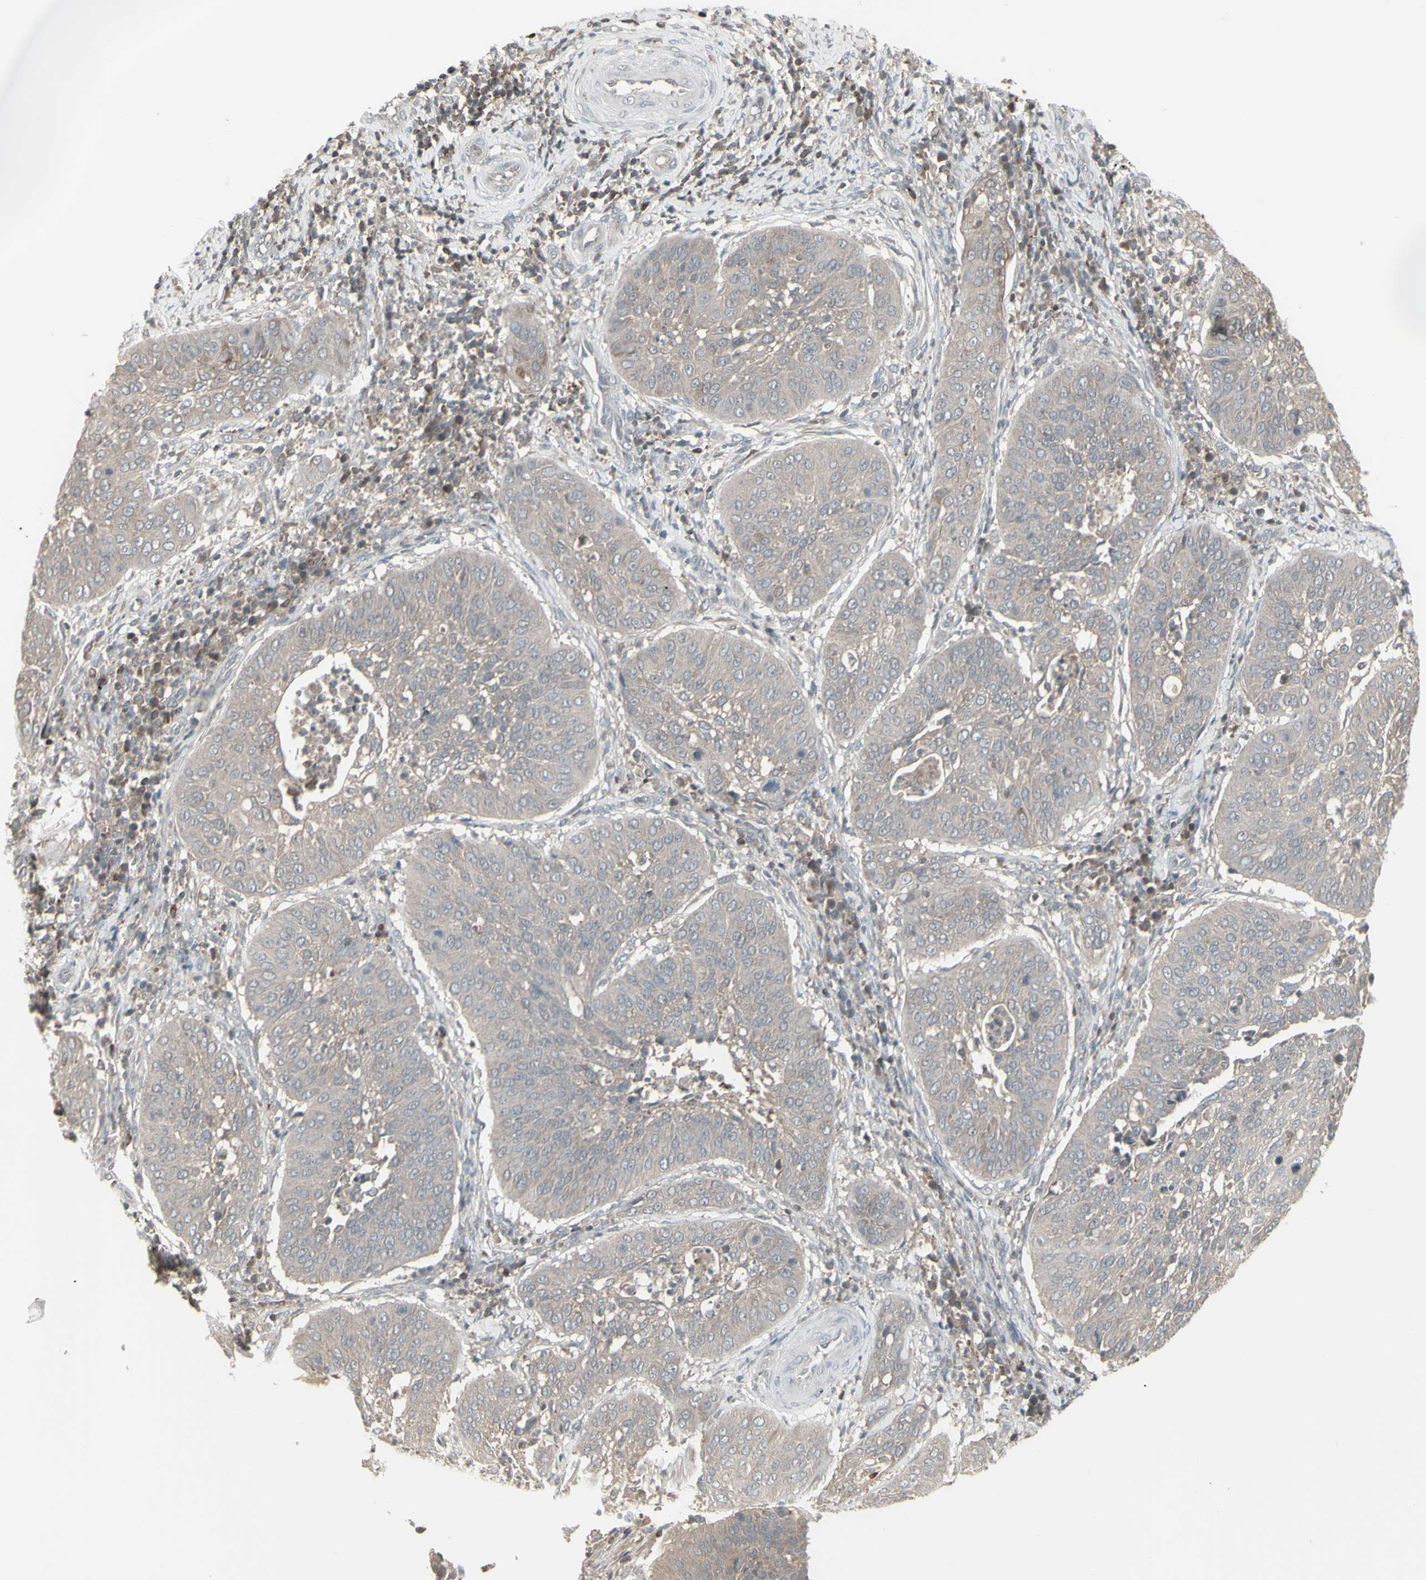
{"staining": {"intensity": "negative", "quantity": "none", "location": "none"}, "tissue": "cervical cancer", "cell_type": "Tumor cells", "image_type": "cancer", "snomed": [{"axis": "morphology", "description": "Normal tissue, NOS"}, {"axis": "morphology", "description": "Squamous cell carcinoma, NOS"}, {"axis": "topography", "description": "Cervix"}], "caption": "Tumor cells show no significant protein expression in cervical cancer (squamous cell carcinoma). (DAB (3,3'-diaminobenzidine) IHC visualized using brightfield microscopy, high magnification).", "gene": "CSK", "patient": {"sex": "female", "age": 39}}